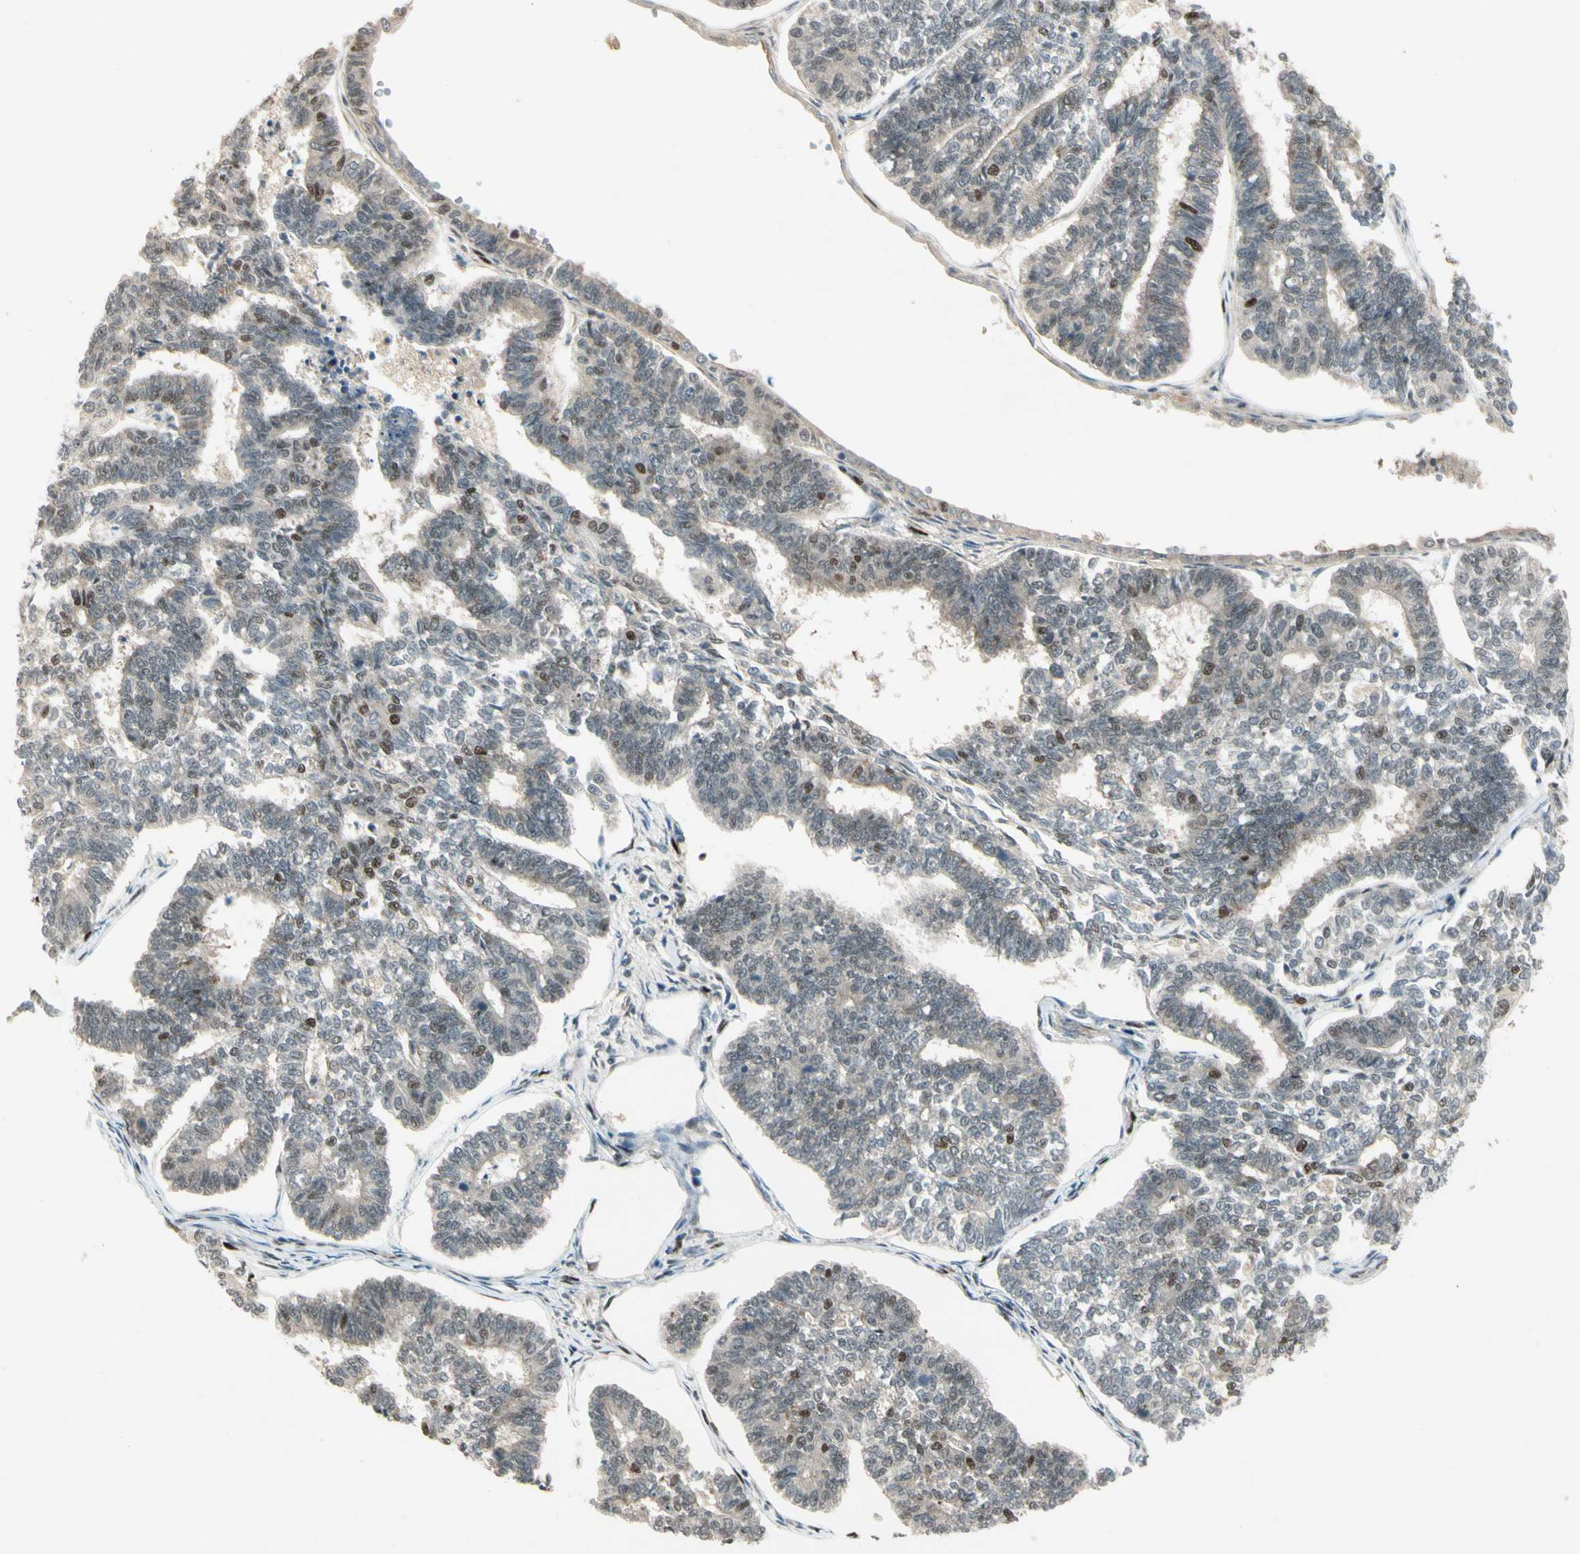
{"staining": {"intensity": "strong", "quantity": "<25%", "location": "nuclear"}, "tissue": "endometrial cancer", "cell_type": "Tumor cells", "image_type": "cancer", "snomed": [{"axis": "morphology", "description": "Adenocarcinoma, NOS"}, {"axis": "topography", "description": "Endometrium"}], "caption": "IHC of human endometrial cancer demonstrates medium levels of strong nuclear positivity in approximately <25% of tumor cells.", "gene": "CDK11A", "patient": {"sex": "female", "age": 70}}